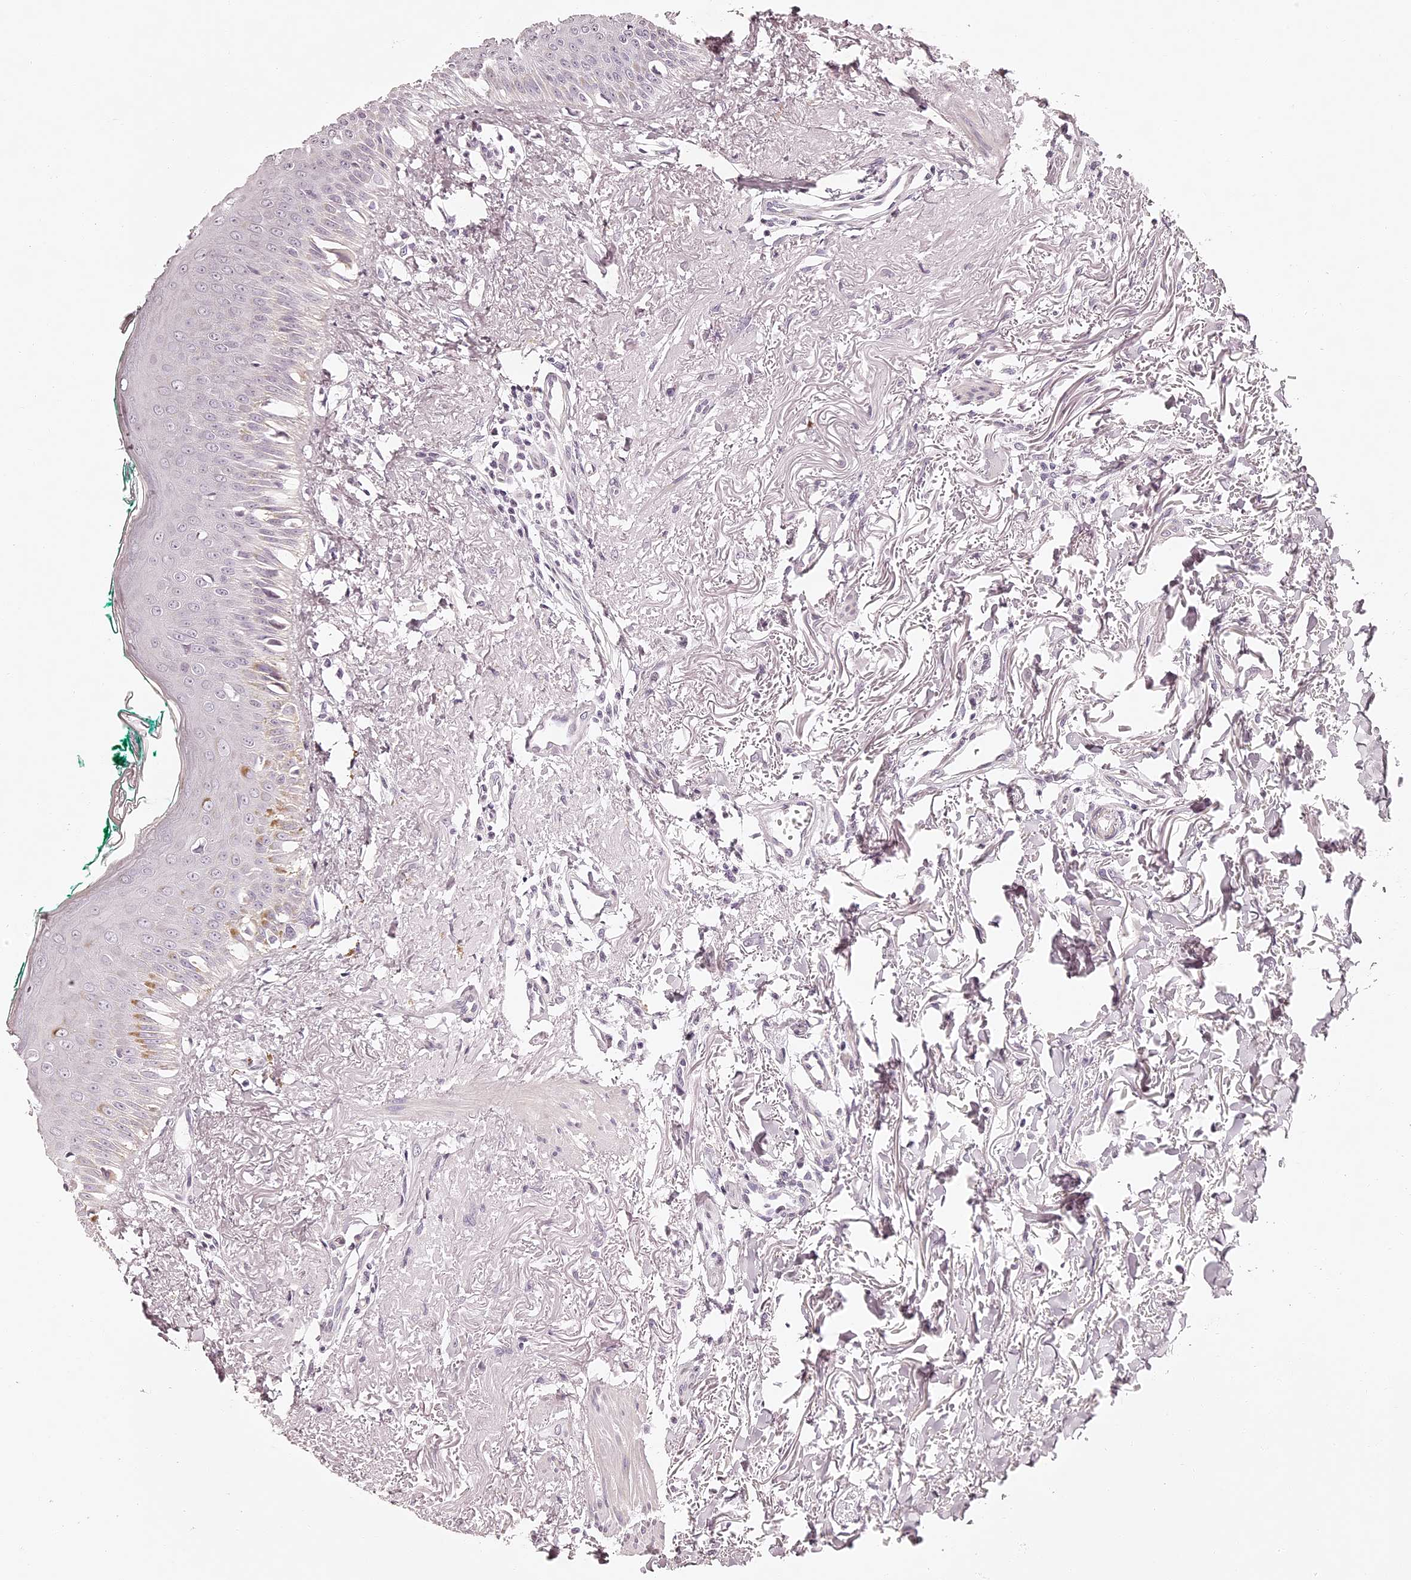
{"staining": {"intensity": "moderate", "quantity": "<25%", "location": "cytoplasmic/membranous"}, "tissue": "oral mucosa", "cell_type": "Squamous epithelial cells", "image_type": "normal", "snomed": [{"axis": "morphology", "description": "Normal tissue, NOS"}, {"axis": "topography", "description": "Oral tissue"}], "caption": "This histopathology image exhibits IHC staining of benign human oral mucosa, with low moderate cytoplasmic/membranous expression in approximately <25% of squamous epithelial cells.", "gene": "ELAPOR1", "patient": {"sex": "female", "age": 70}}